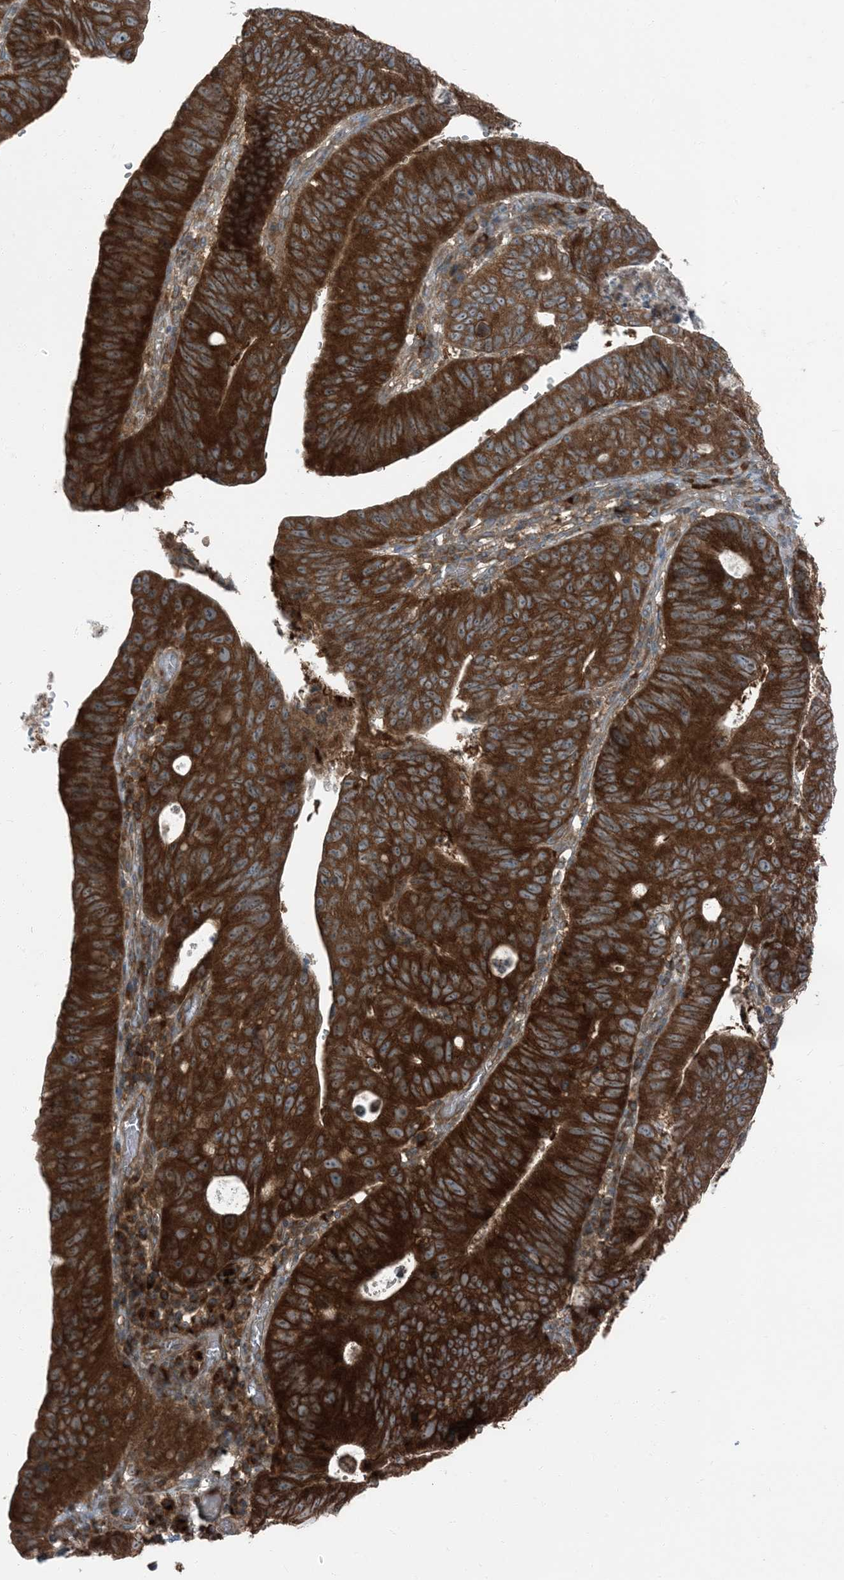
{"staining": {"intensity": "strong", "quantity": ">75%", "location": "cytoplasmic/membranous"}, "tissue": "stomach cancer", "cell_type": "Tumor cells", "image_type": "cancer", "snomed": [{"axis": "morphology", "description": "Adenocarcinoma, NOS"}, {"axis": "topography", "description": "Stomach"}], "caption": "Protein staining reveals strong cytoplasmic/membranous staining in approximately >75% of tumor cells in stomach adenocarcinoma.", "gene": "RAB3GAP1", "patient": {"sex": "male", "age": 59}}